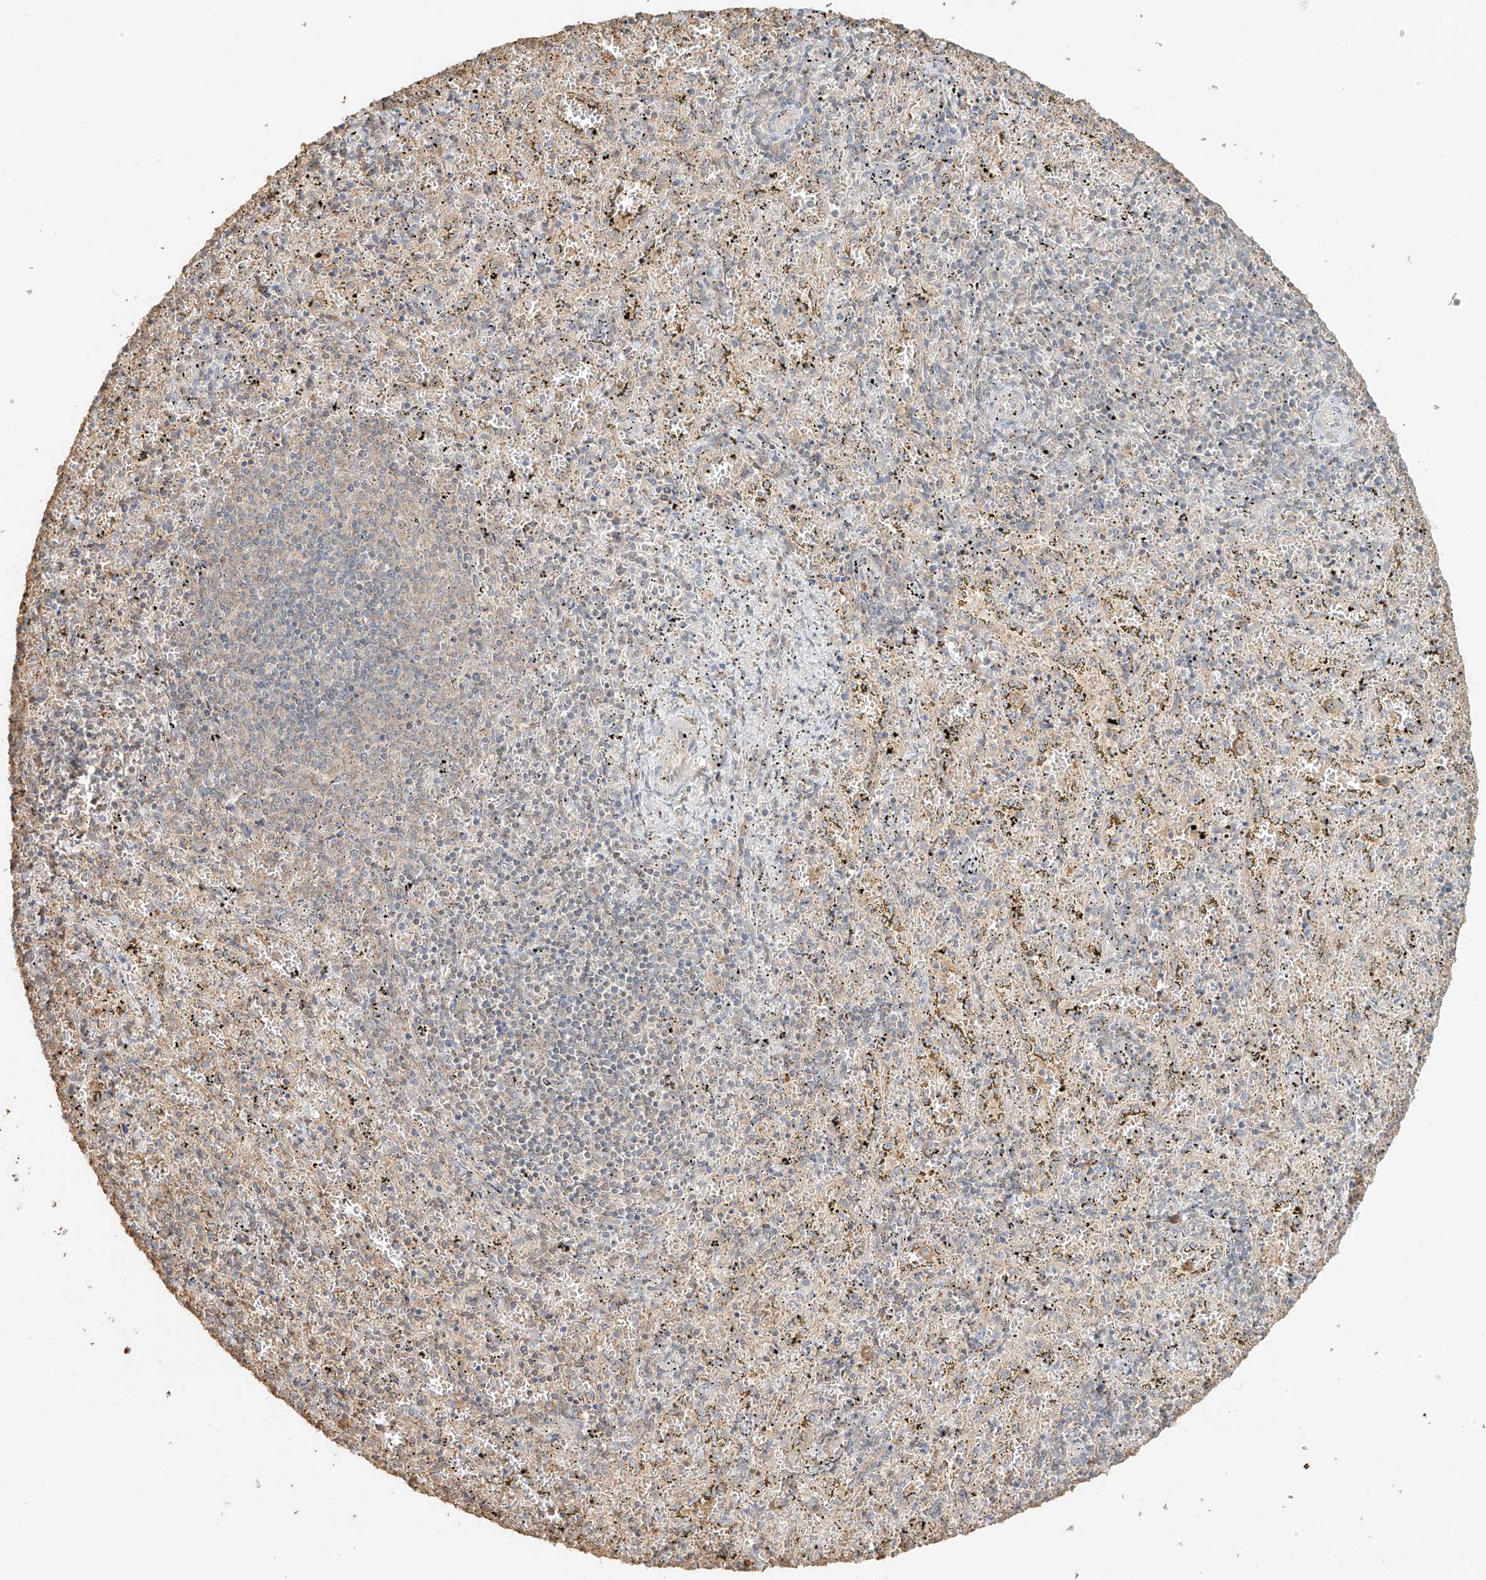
{"staining": {"intensity": "weak", "quantity": "<25%", "location": "cytoplasmic/membranous"}, "tissue": "spleen", "cell_type": "Cells in red pulp", "image_type": "normal", "snomed": [{"axis": "morphology", "description": "Normal tissue, NOS"}, {"axis": "topography", "description": "Spleen"}], "caption": "IHC of normal spleen reveals no expression in cells in red pulp.", "gene": "NPHS1", "patient": {"sex": "male", "age": 11}}